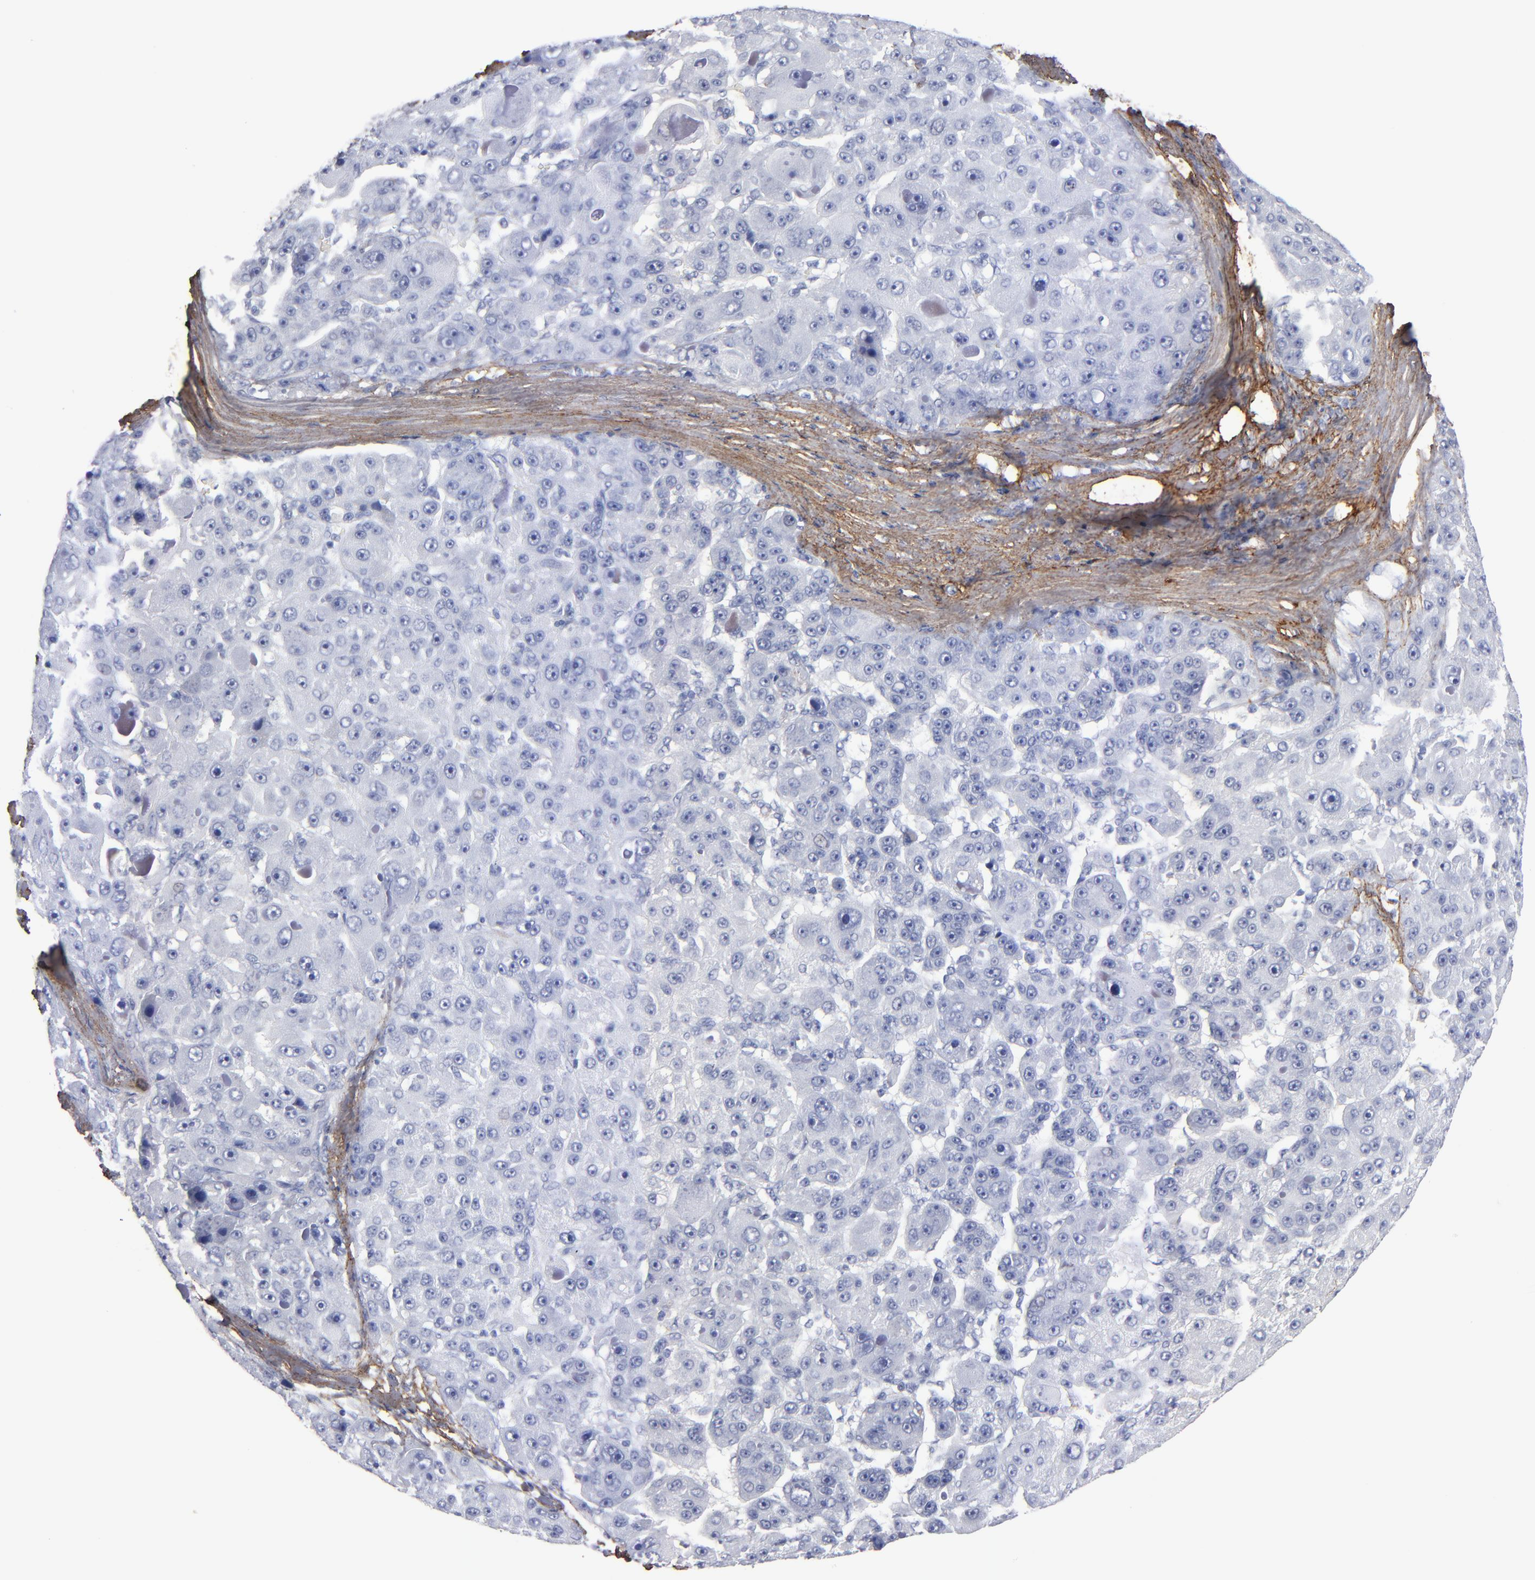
{"staining": {"intensity": "negative", "quantity": "none", "location": "none"}, "tissue": "liver cancer", "cell_type": "Tumor cells", "image_type": "cancer", "snomed": [{"axis": "morphology", "description": "Carcinoma, Hepatocellular, NOS"}, {"axis": "topography", "description": "Liver"}], "caption": "Photomicrograph shows no protein positivity in tumor cells of liver cancer (hepatocellular carcinoma) tissue. (DAB (3,3'-diaminobenzidine) immunohistochemistry, high magnification).", "gene": "EMILIN1", "patient": {"sex": "male", "age": 76}}